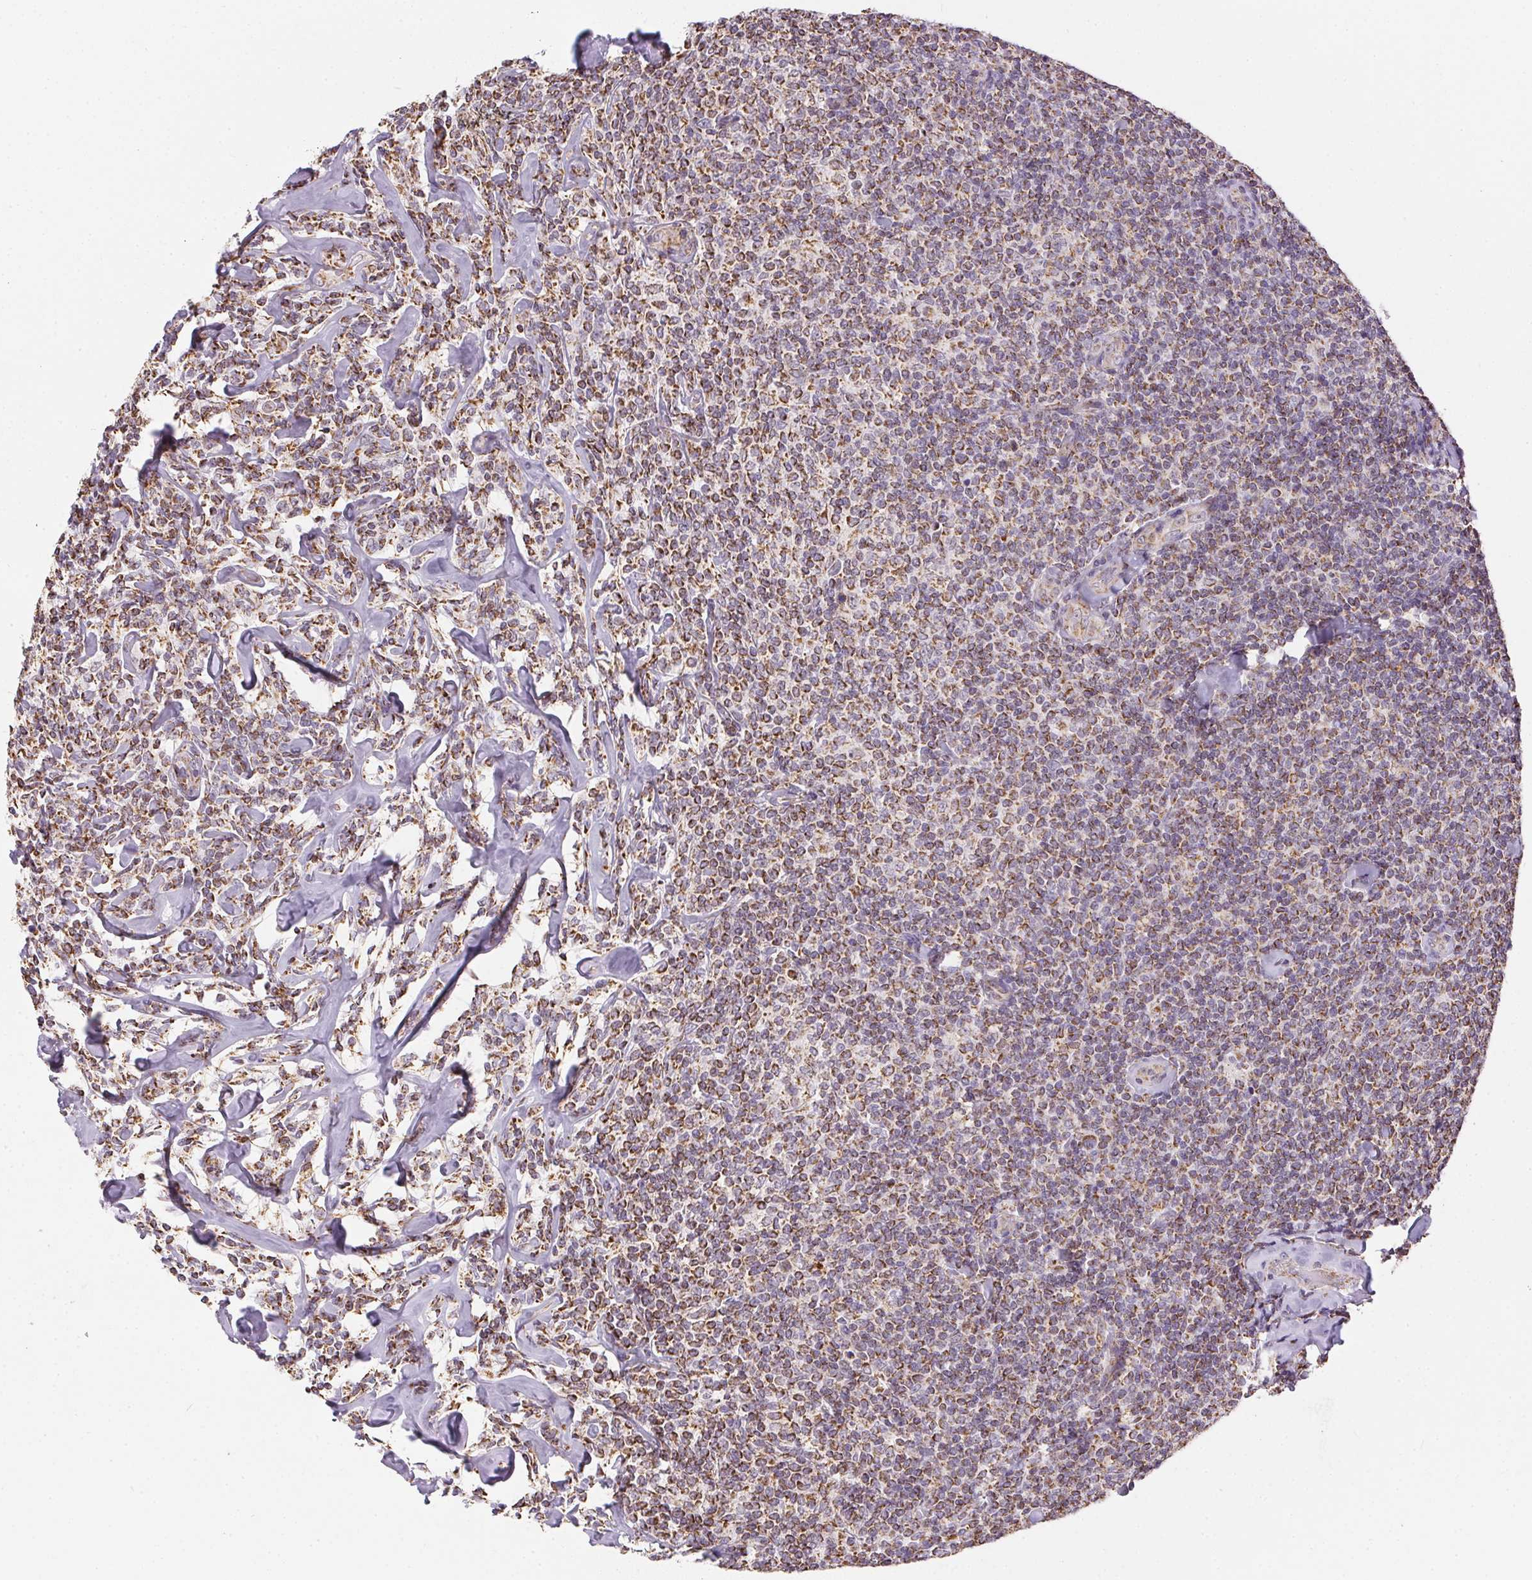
{"staining": {"intensity": "moderate", "quantity": ">75%", "location": "cytoplasmic/membranous"}, "tissue": "lymphoma", "cell_type": "Tumor cells", "image_type": "cancer", "snomed": [{"axis": "morphology", "description": "Malignant lymphoma, non-Hodgkin's type, Low grade"}, {"axis": "topography", "description": "Lymph node"}], "caption": "High-power microscopy captured an immunohistochemistry micrograph of malignant lymphoma, non-Hodgkin's type (low-grade), revealing moderate cytoplasmic/membranous expression in about >75% of tumor cells.", "gene": "MAPK11", "patient": {"sex": "female", "age": 56}}